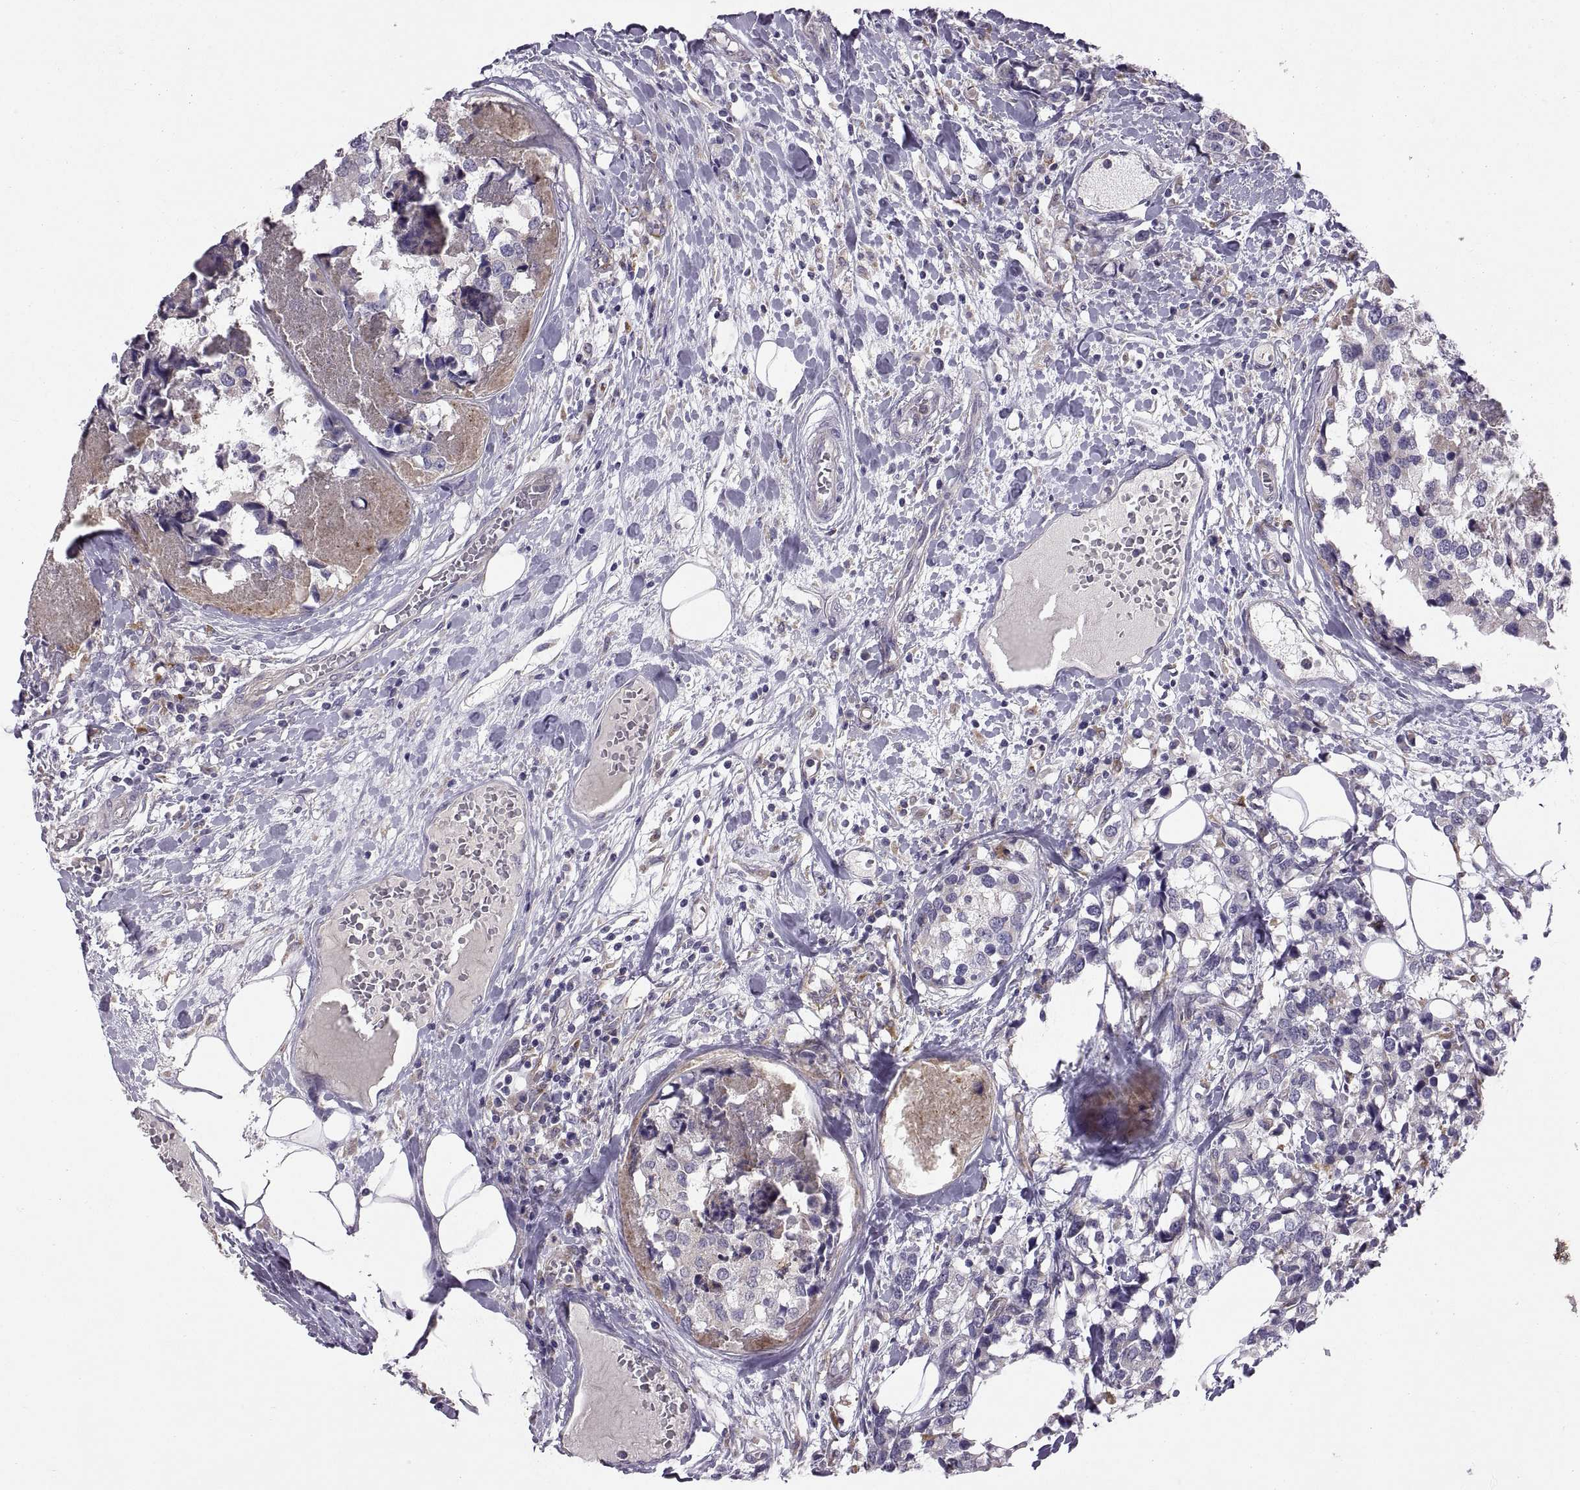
{"staining": {"intensity": "moderate", "quantity": "<25%", "location": "cytoplasmic/membranous"}, "tissue": "breast cancer", "cell_type": "Tumor cells", "image_type": "cancer", "snomed": [{"axis": "morphology", "description": "Lobular carcinoma"}, {"axis": "topography", "description": "Breast"}], "caption": "This is an image of immunohistochemistry (IHC) staining of breast cancer (lobular carcinoma), which shows moderate positivity in the cytoplasmic/membranous of tumor cells.", "gene": "ARSL", "patient": {"sex": "female", "age": 59}}